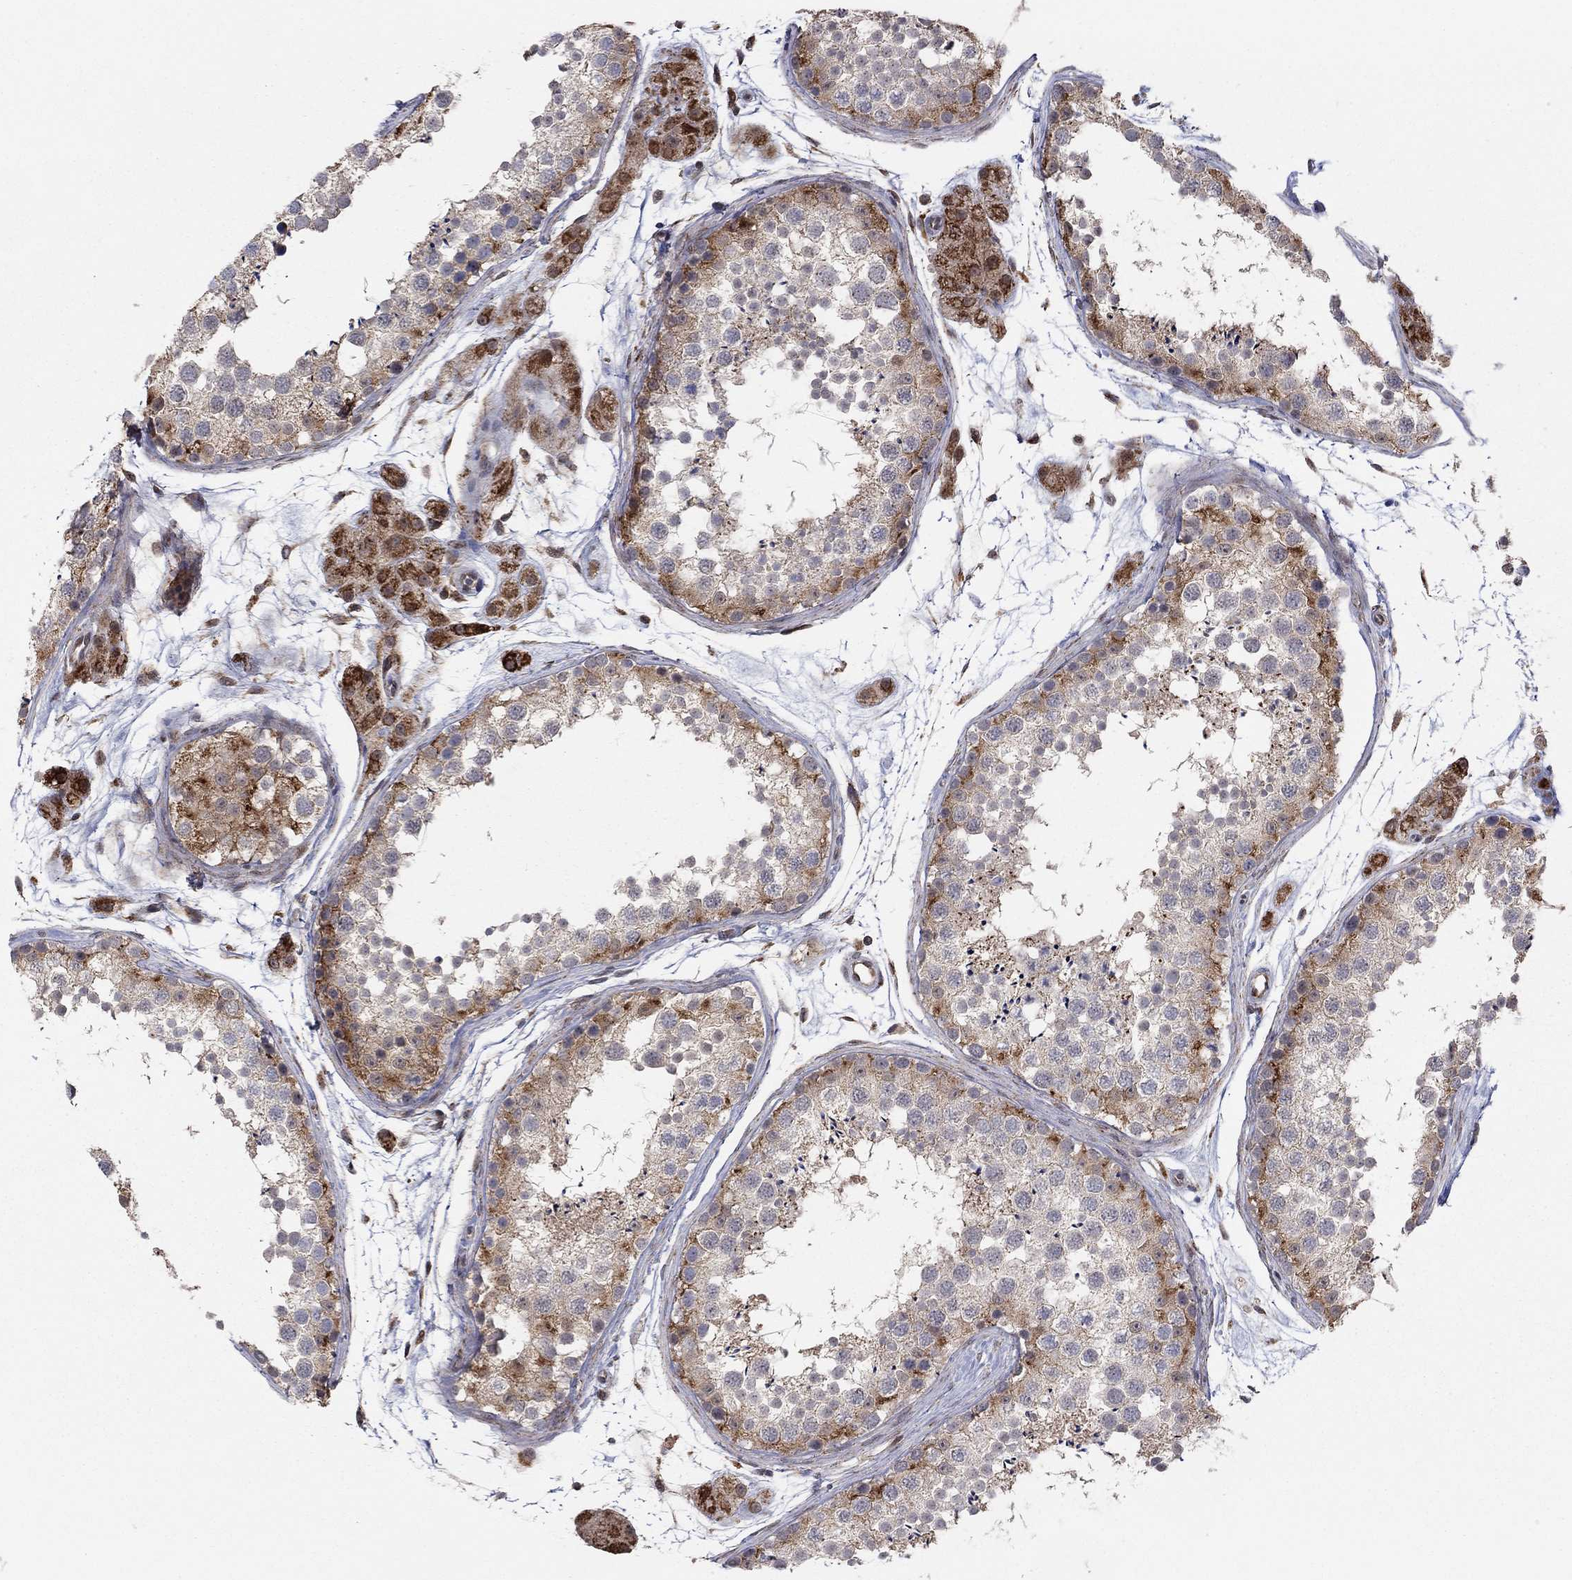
{"staining": {"intensity": "strong", "quantity": "<25%", "location": "cytoplasmic/membranous"}, "tissue": "testis", "cell_type": "Cells in seminiferous ducts", "image_type": "normal", "snomed": [{"axis": "morphology", "description": "Normal tissue, NOS"}, {"axis": "topography", "description": "Testis"}], "caption": "Immunohistochemistry of benign testis displays medium levels of strong cytoplasmic/membranous expression in approximately <25% of cells in seminiferous ducts. (IHC, brightfield microscopy, high magnification).", "gene": "ZNF395", "patient": {"sex": "male", "age": 41}}